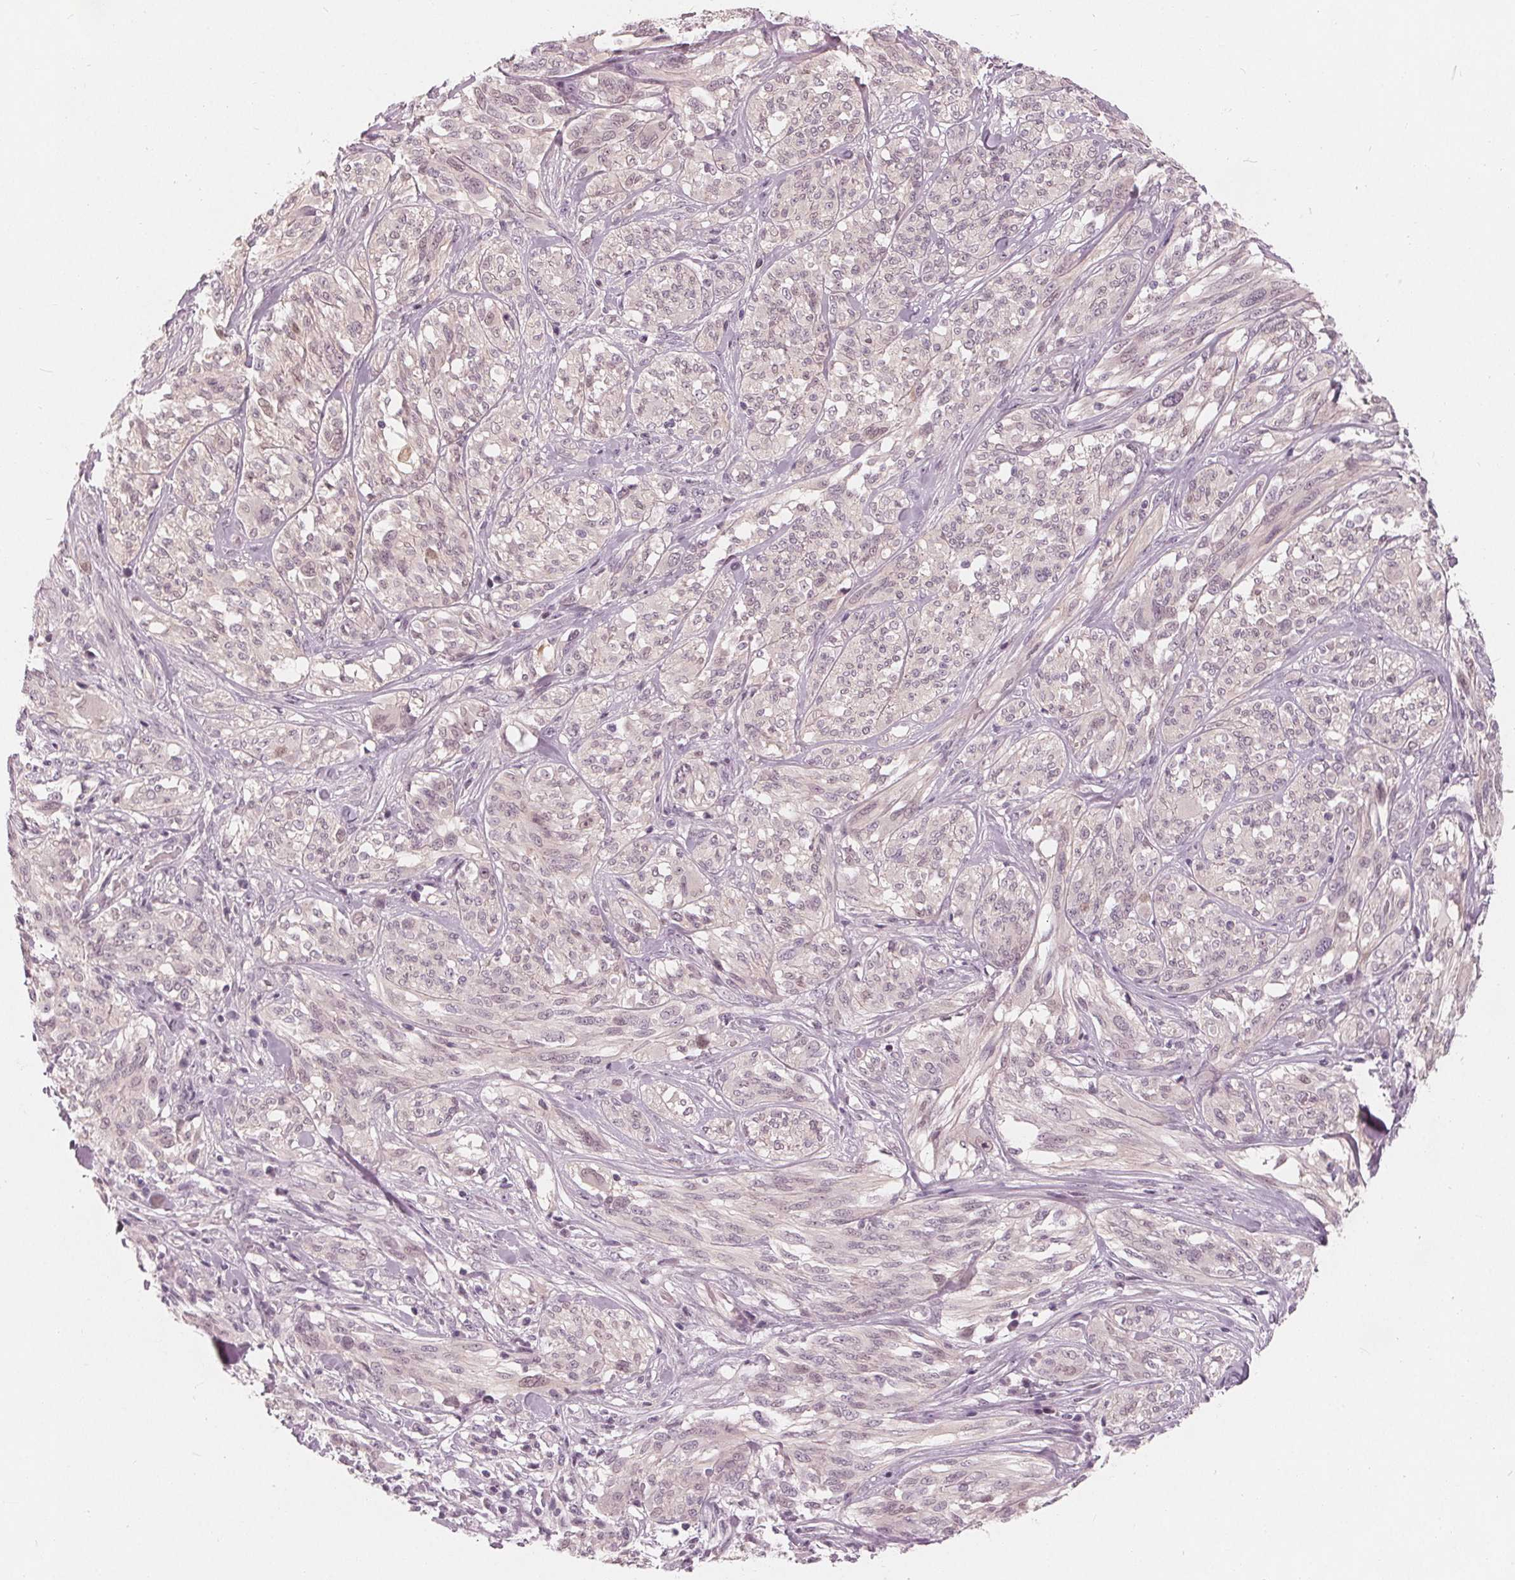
{"staining": {"intensity": "negative", "quantity": "none", "location": "none"}, "tissue": "melanoma", "cell_type": "Tumor cells", "image_type": "cancer", "snomed": [{"axis": "morphology", "description": "Malignant melanoma, NOS"}, {"axis": "topography", "description": "Skin"}], "caption": "Tumor cells are negative for protein expression in human malignant melanoma. (DAB (3,3'-diaminobenzidine) immunohistochemistry with hematoxylin counter stain).", "gene": "SAT2", "patient": {"sex": "female", "age": 91}}